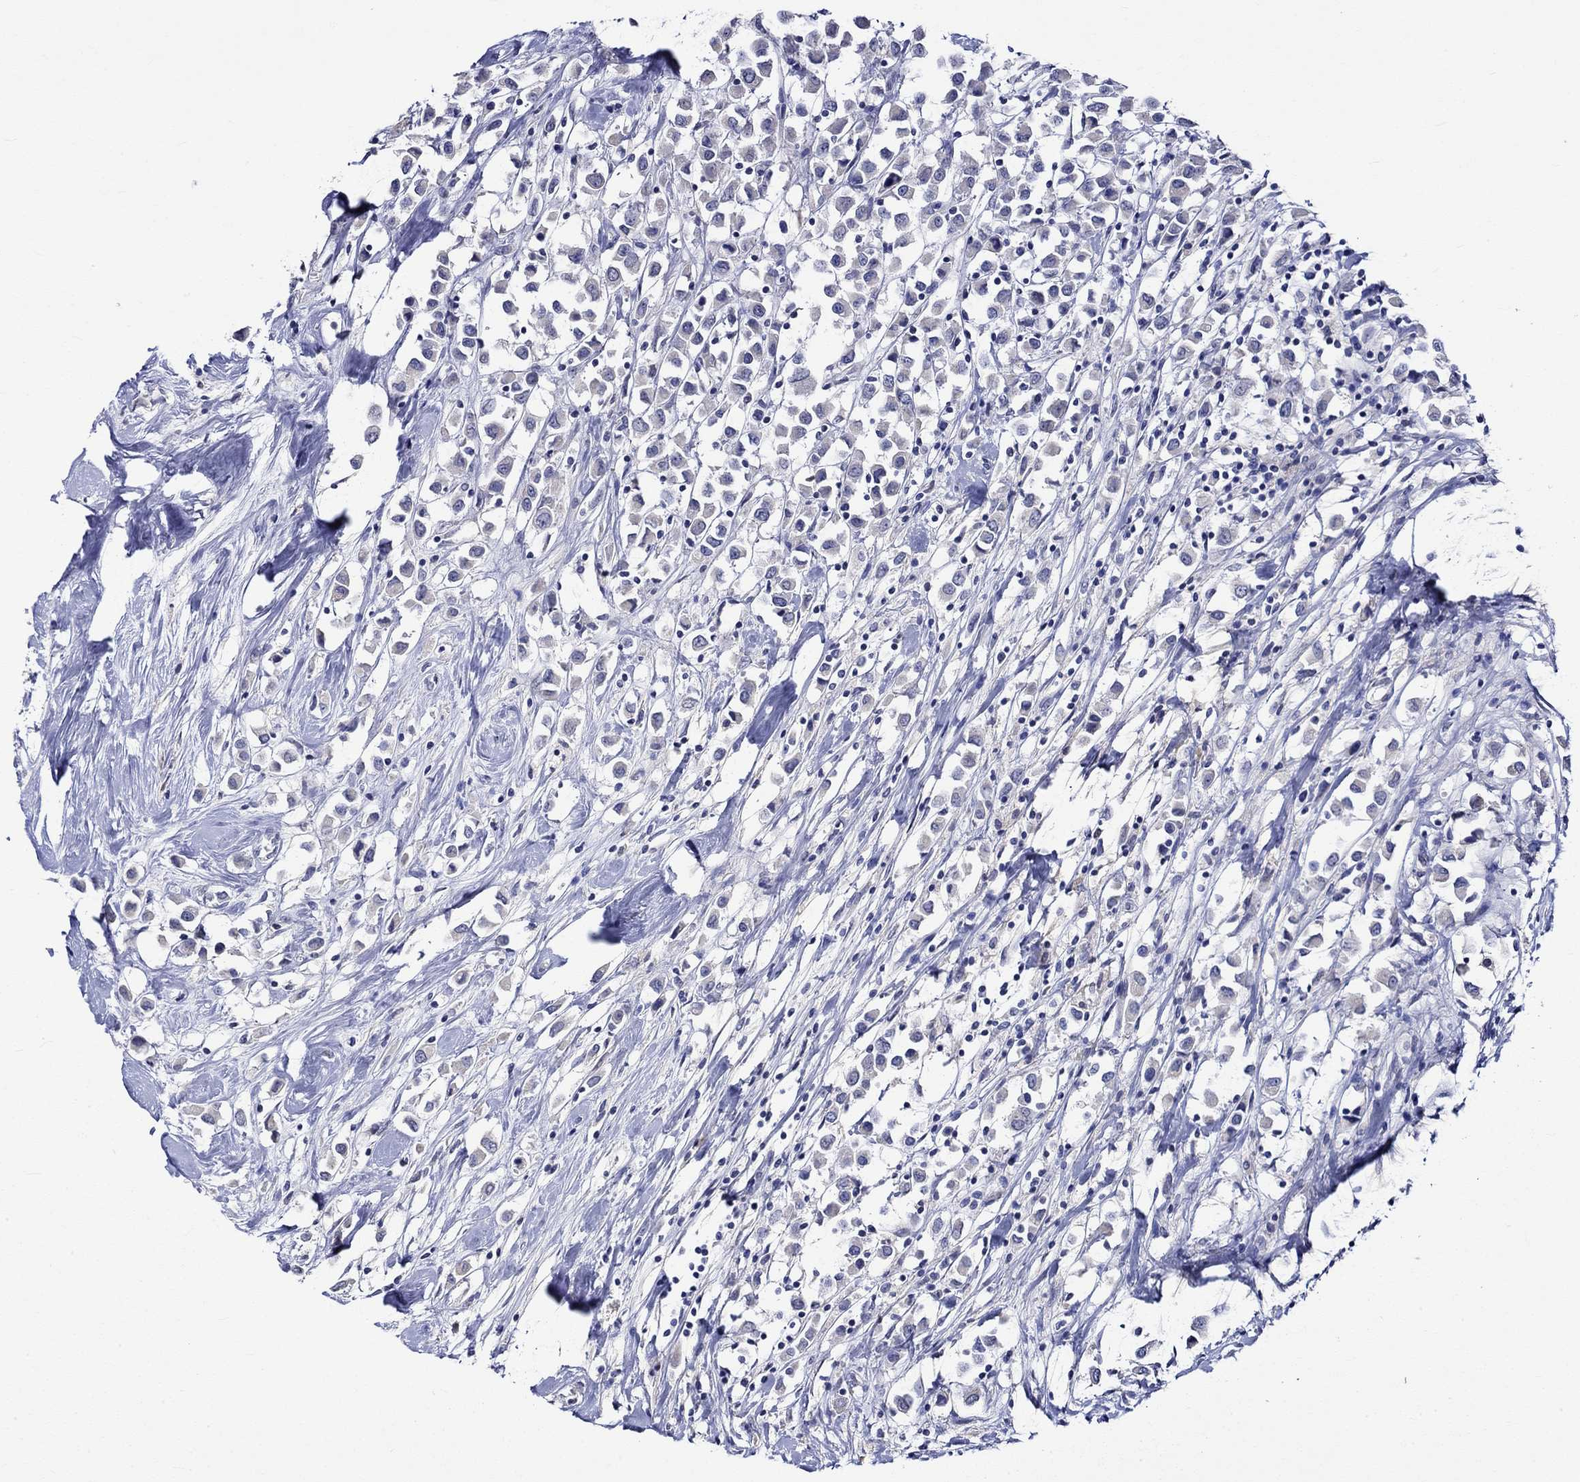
{"staining": {"intensity": "negative", "quantity": "none", "location": "none"}, "tissue": "breast cancer", "cell_type": "Tumor cells", "image_type": "cancer", "snomed": [{"axis": "morphology", "description": "Duct carcinoma"}, {"axis": "topography", "description": "Breast"}], "caption": "Immunohistochemistry (IHC) image of neoplastic tissue: intraductal carcinoma (breast) stained with DAB (3,3'-diaminobenzidine) shows no significant protein expression in tumor cells. (DAB (3,3'-diaminobenzidine) immunohistochemistry, high magnification).", "gene": "CRYAB", "patient": {"sex": "female", "age": 61}}